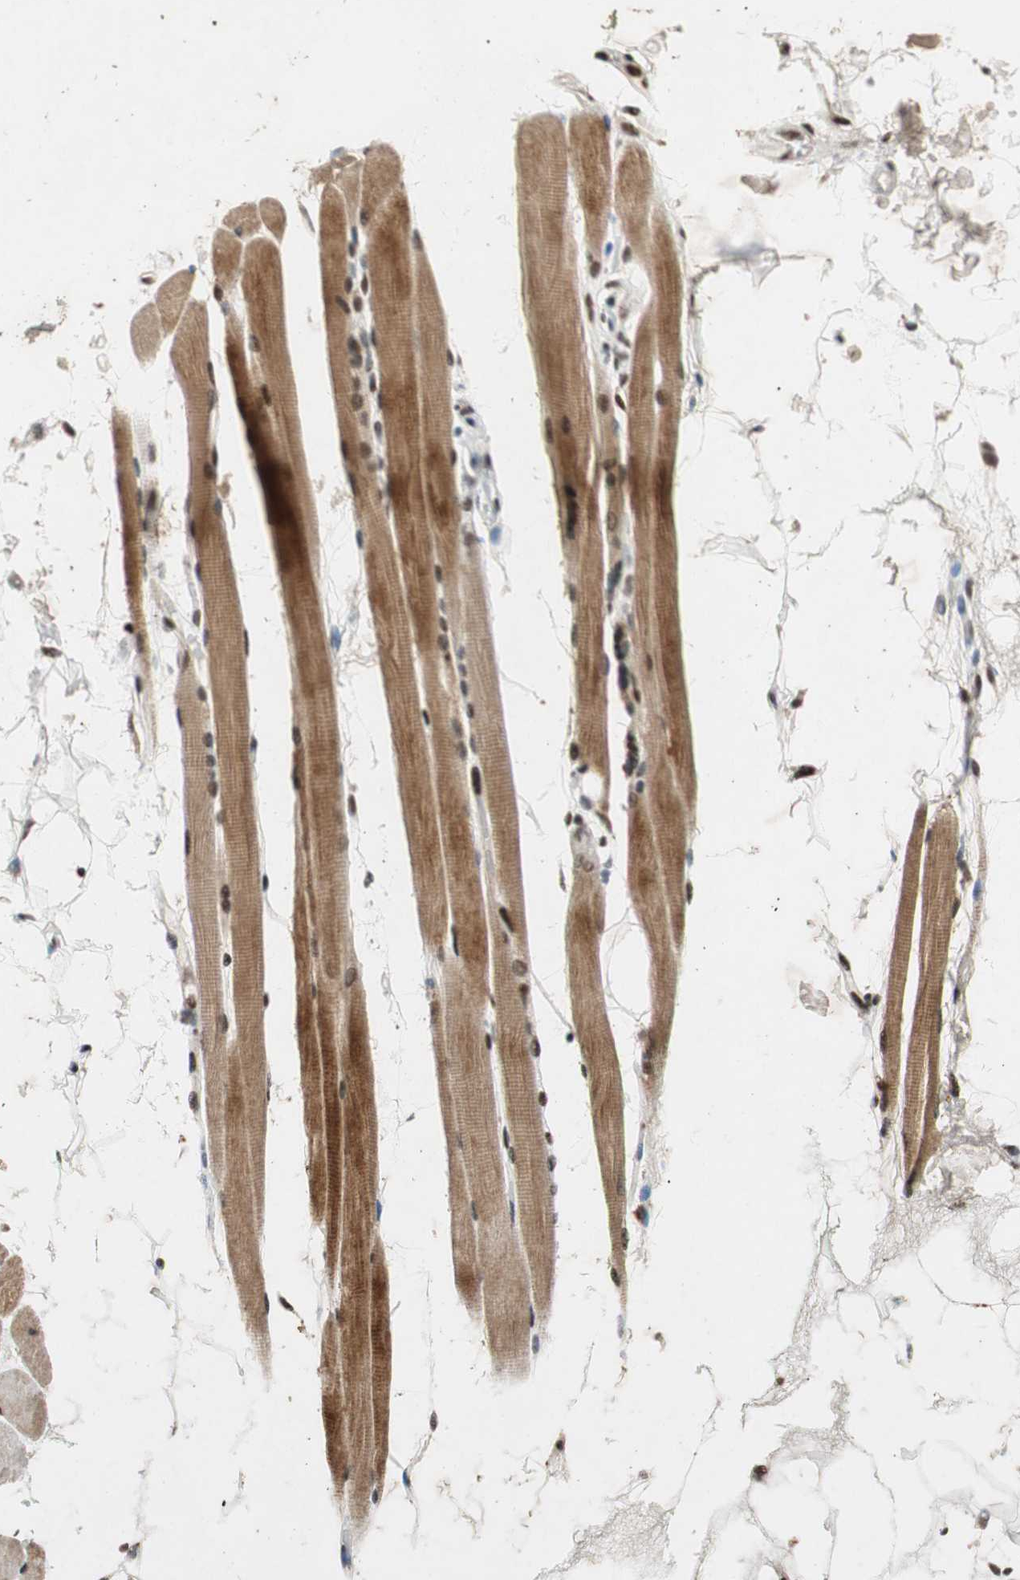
{"staining": {"intensity": "strong", "quantity": ">75%", "location": "cytoplasmic/membranous,nuclear"}, "tissue": "skeletal muscle", "cell_type": "Myocytes", "image_type": "normal", "snomed": [{"axis": "morphology", "description": "Normal tissue, NOS"}, {"axis": "topography", "description": "Skeletal muscle"}, {"axis": "topography", "description": "Oral tissue"}, {"axis": "topography", "description": "Peripheral nerve tissue"}], "caption": "Immunohistochemical staining of normal human skeletal muscle demonstrates >75% levels of strong cytoplasmic/membranous,nuclear protein positivity in about >75% of myocytes. (IHC, brightfield microscopy, high magnification).", "gene": "NCBP3", "patient": {"sex": "female", "age": 84}}